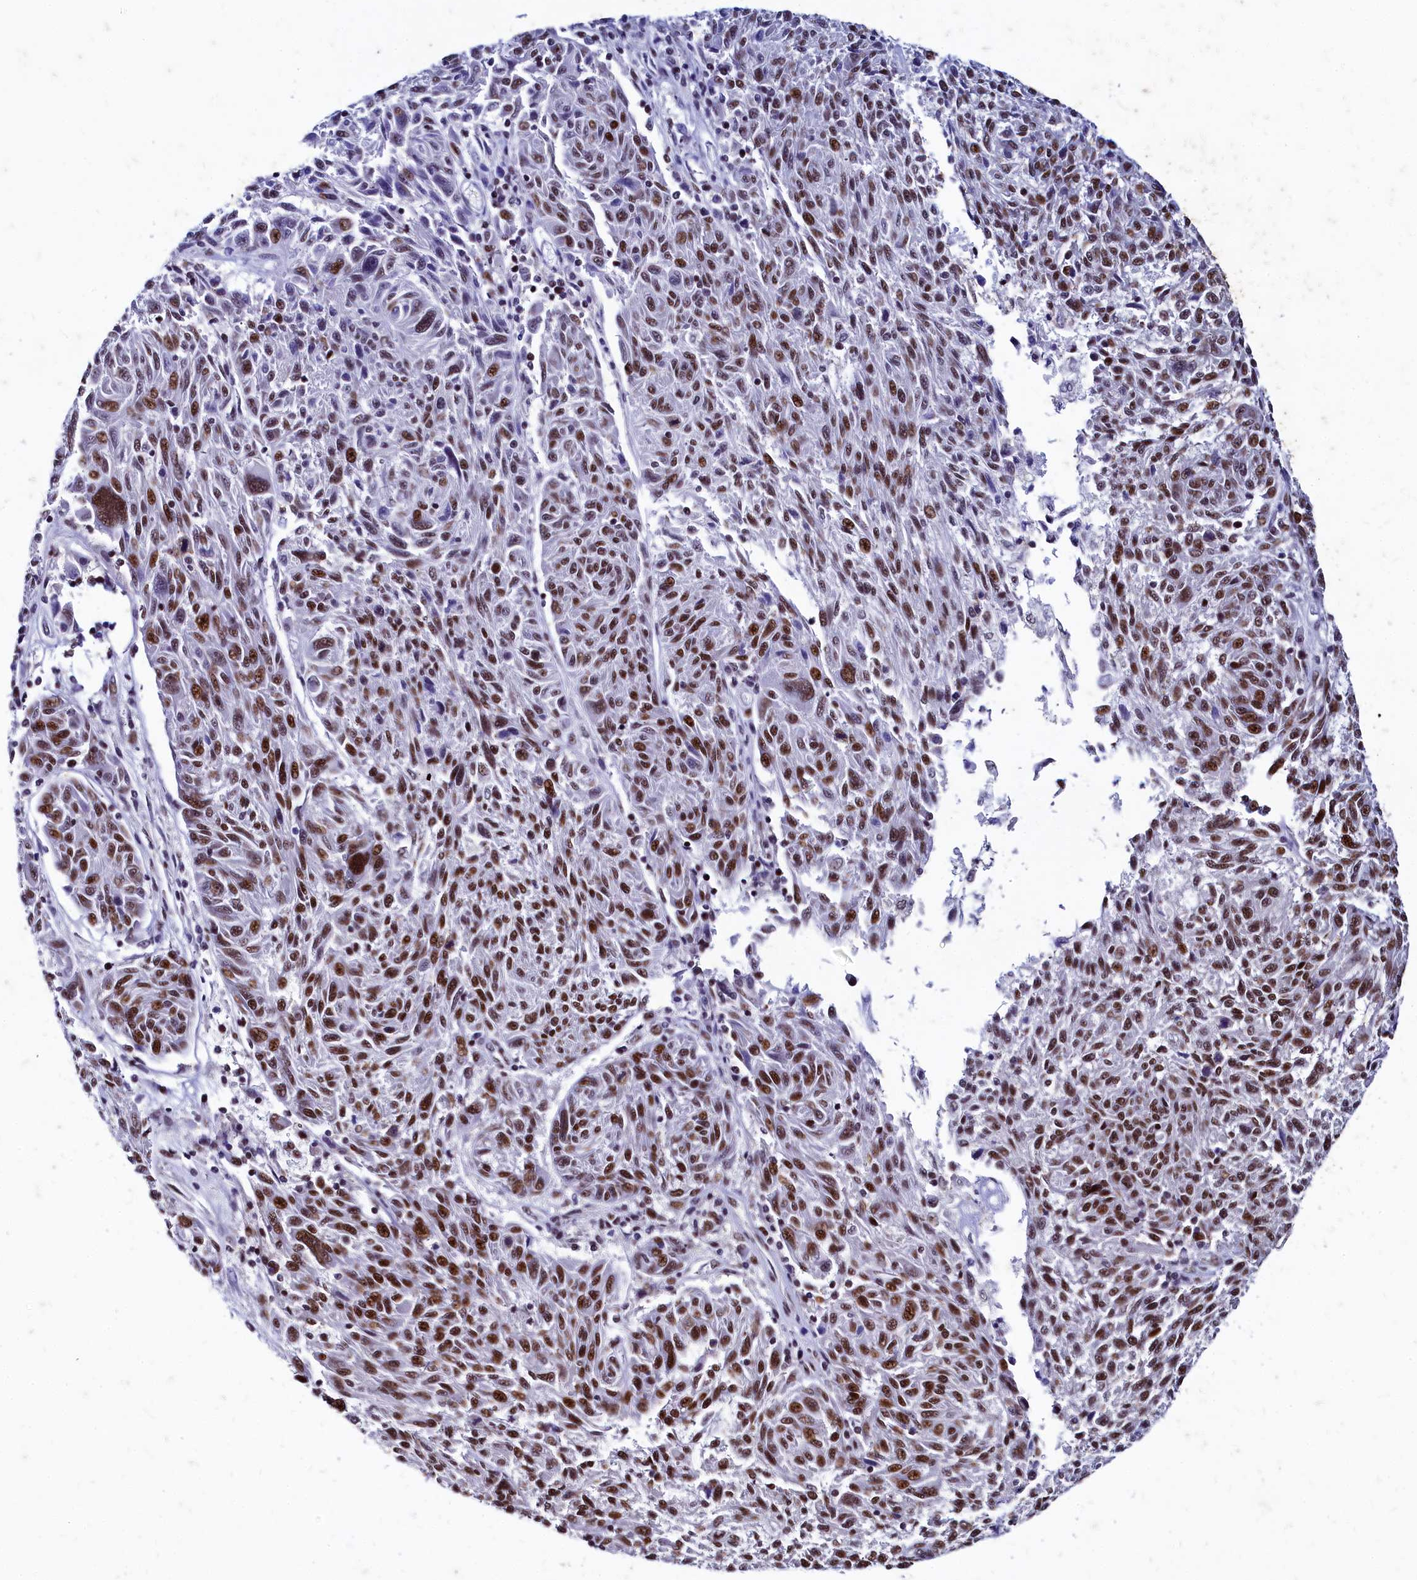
{"staining": {"intensity": "strong", "quantity": ">75%", "location": "nuclear"}, "tissue": "melanoma", "cell_type": "Tumor cells", "image_type": "cancer", "snomed": [{"axis": "morphology", "description": "Malignant melanoma, NOS"}, {"axis": "topography", "description": "Skin"}], "caption": "Human malignant melanoma stained with a protein marker demonstrates strong staining in tumor cells.", "gene": "CPSF7", "patient": {"sex": "male", "age": 53}}